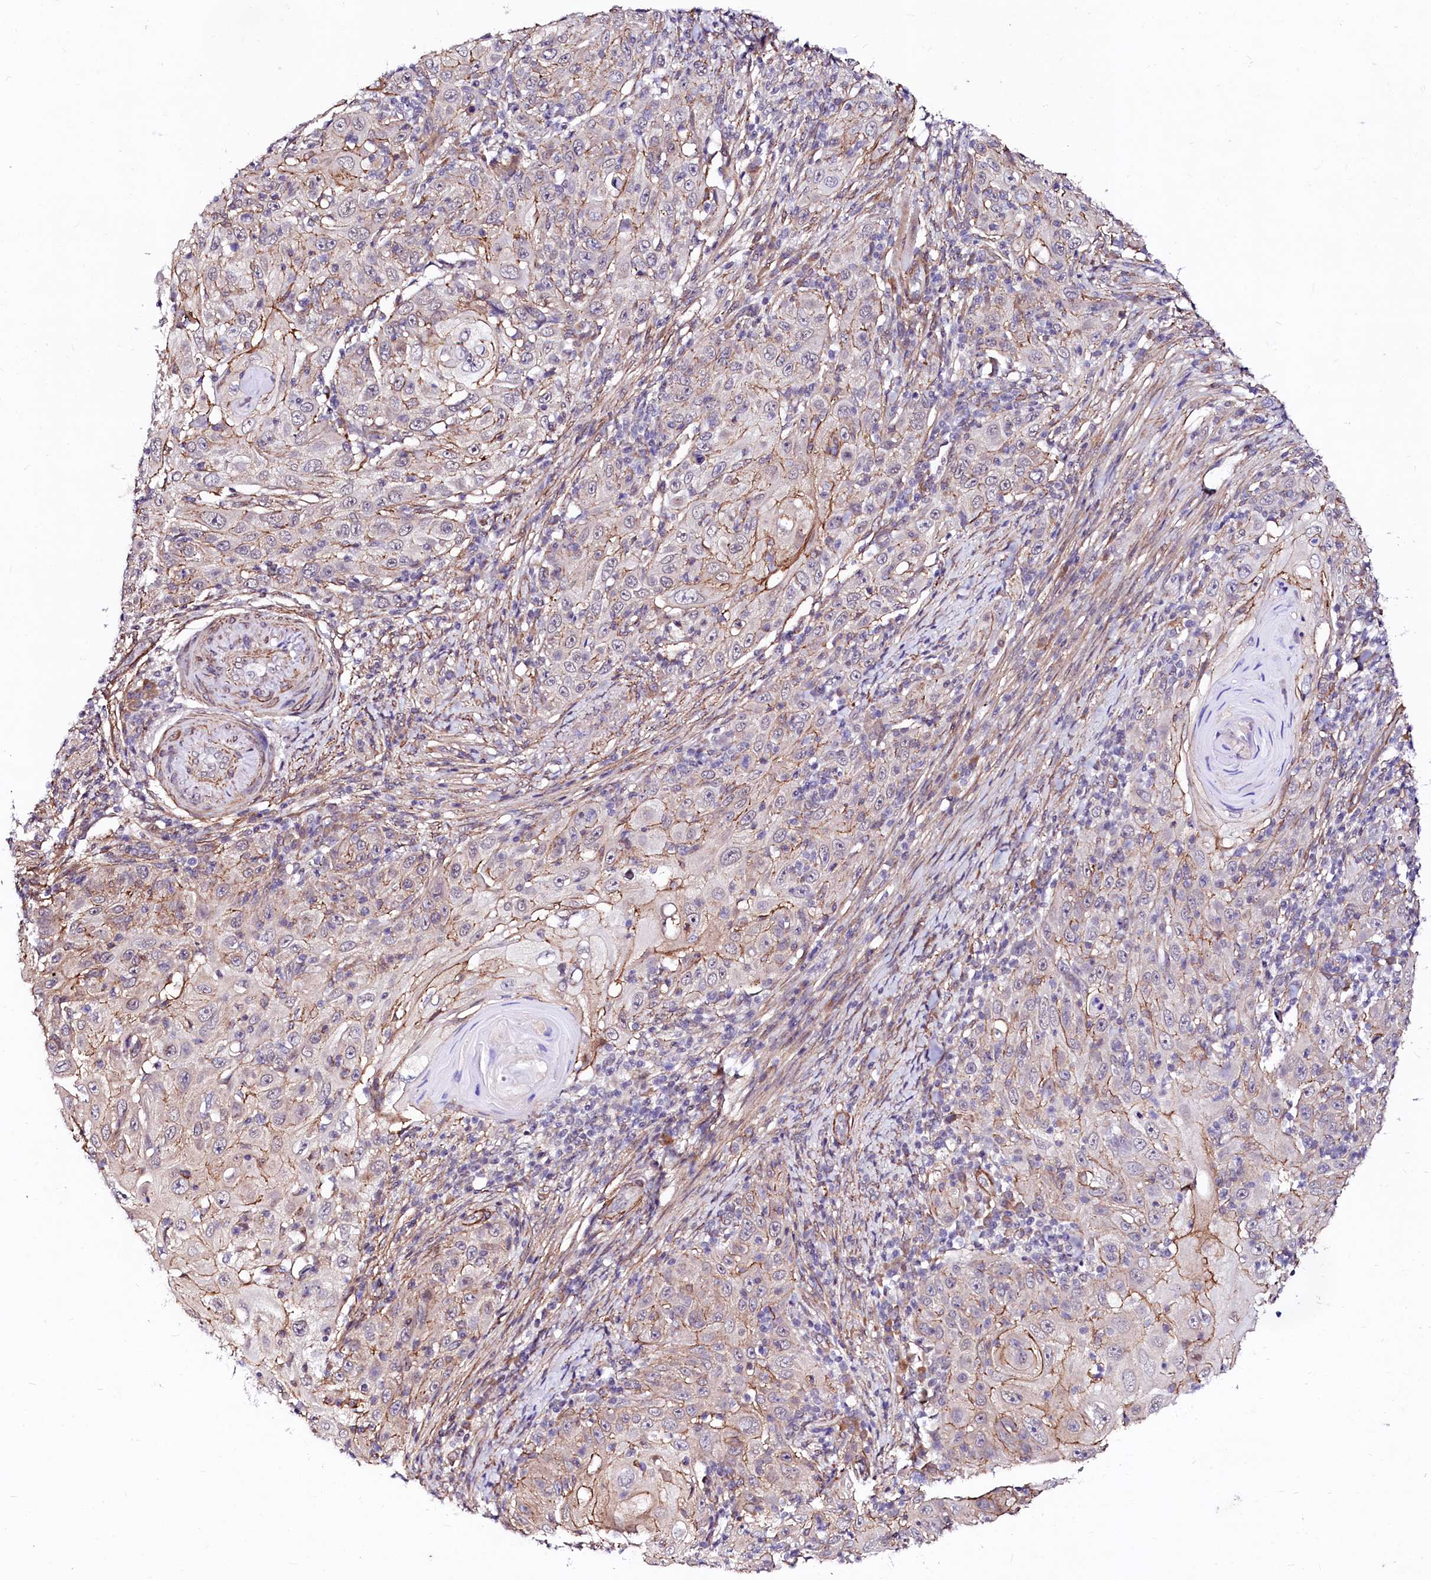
{"staining": {"intensity": "moderate", "quantity": "<25%", "location": "cytoplasmic/membranous"}, "tissue": "skin cancer", "cell_type": "Tumor cells", "image_type": "cancer", "snomed": [{"axis": "morphology", "description": "Squamous cell carcinoma, NOS"}, {"axis": "topography", "description": "Skin"}], "caption": "Immunohistochemistry of squamous cell carcinoma (skin) shows low levels of moderate cytoplasmic/membranous staining in approximately <25% of tumor cells.", "gene": "GPR176", "patient": {"sex": "female", "age": 88}}